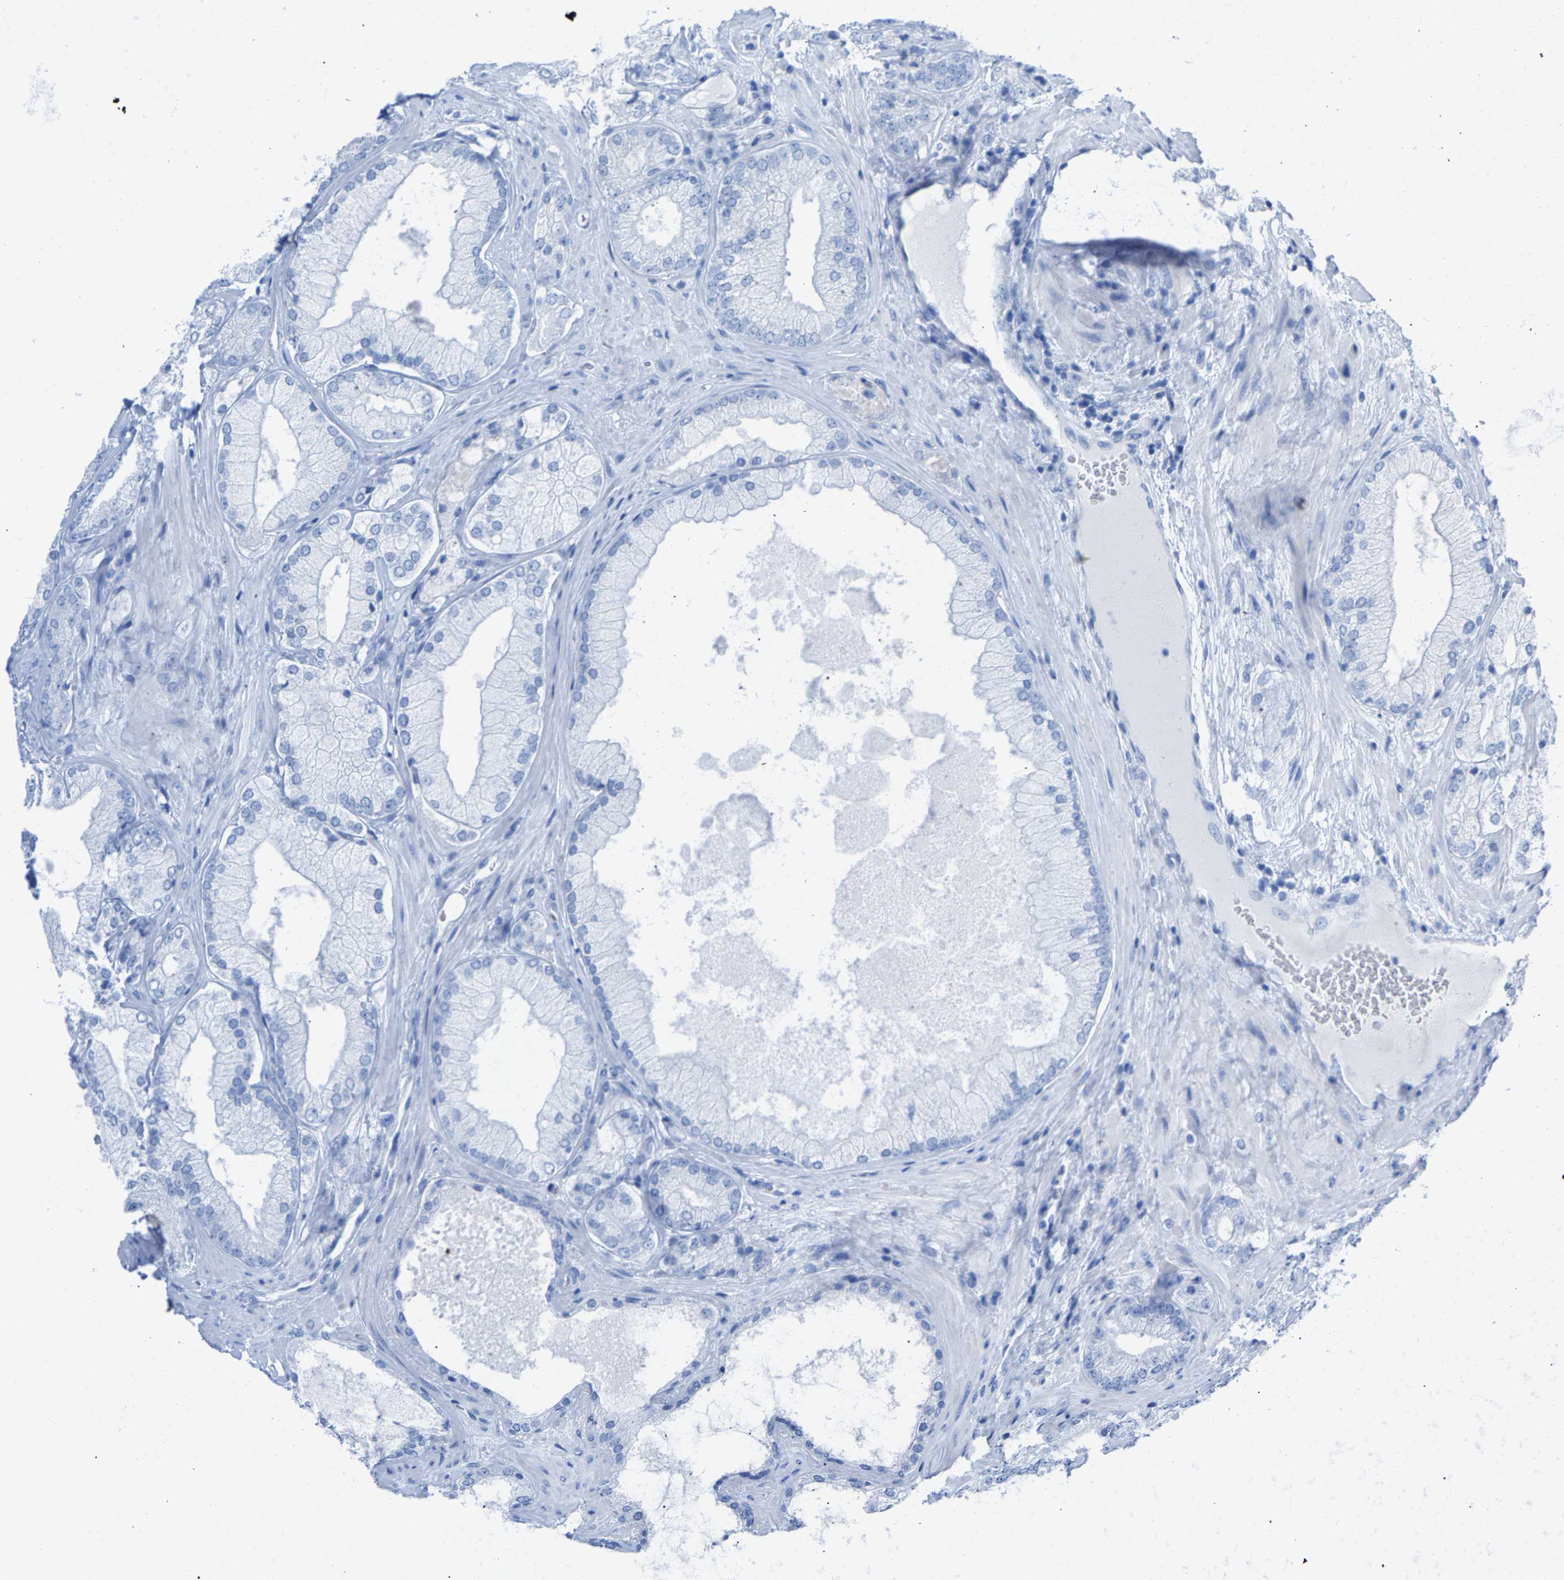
{"staining": {"intensity": "negative", "quantity": "none", "location": "none"}, "tissue": "prostate cancer", "cell_type": "Tumor cells", "image_type": "cancer", "snomed": [{"axis": "morphology", "description": "Adenocarcinoma, Low grade"}, {"axis": "topography", "description": "Prostate"}], "caption": "Tumor cells show no significant protein expression in prostate cancer (low-grade adenocarcinoma).", "gene": "CPA1", "patient": {"sex": "male", "age": 65}}